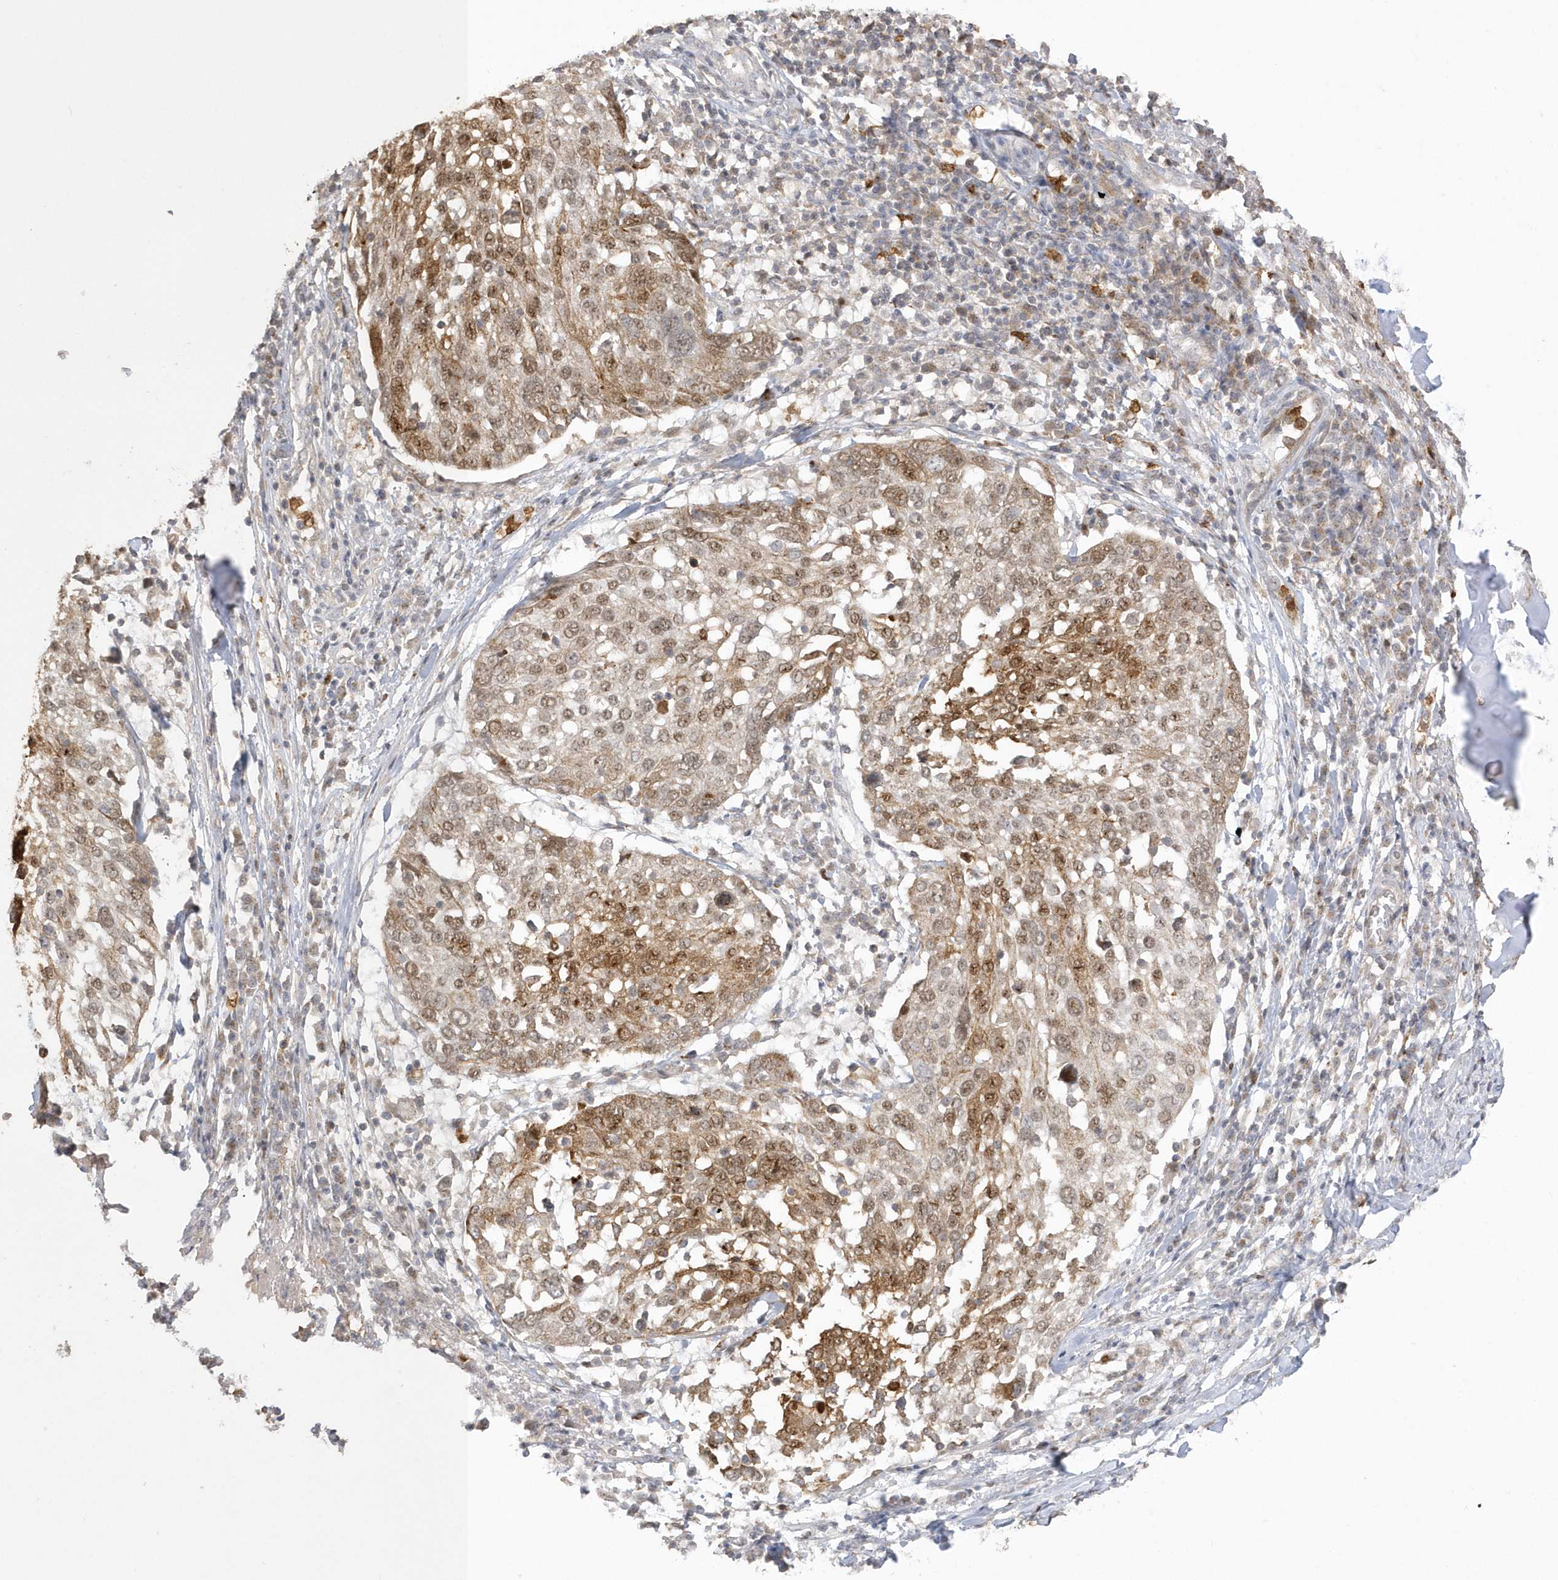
{"staining": {"intensity": "moderate", "quantity": ">75%", "location": "cytoplasmic/membranous,nuclear"}, "tissue": "lung cancer", "cell_type": "Tumor cells", "image_type": "cancer", "snomed": [{"axis": "morphology", "description": "Squamous cell carcinoma, NOS"}, {"axis": "topography", "description": "Lung"}], "caption": "Squamous cell carcinoma (lung) tissue shows moderate cytoplasmic/membranous and nuclear staining in about >75% of tumor cells, visualized by immunohistochemistry. The protein of interest is shown in brown color, while the nuclei are stained blue.", "gene": "NAF1", "patient": {"sex": "male", "age": 65}}